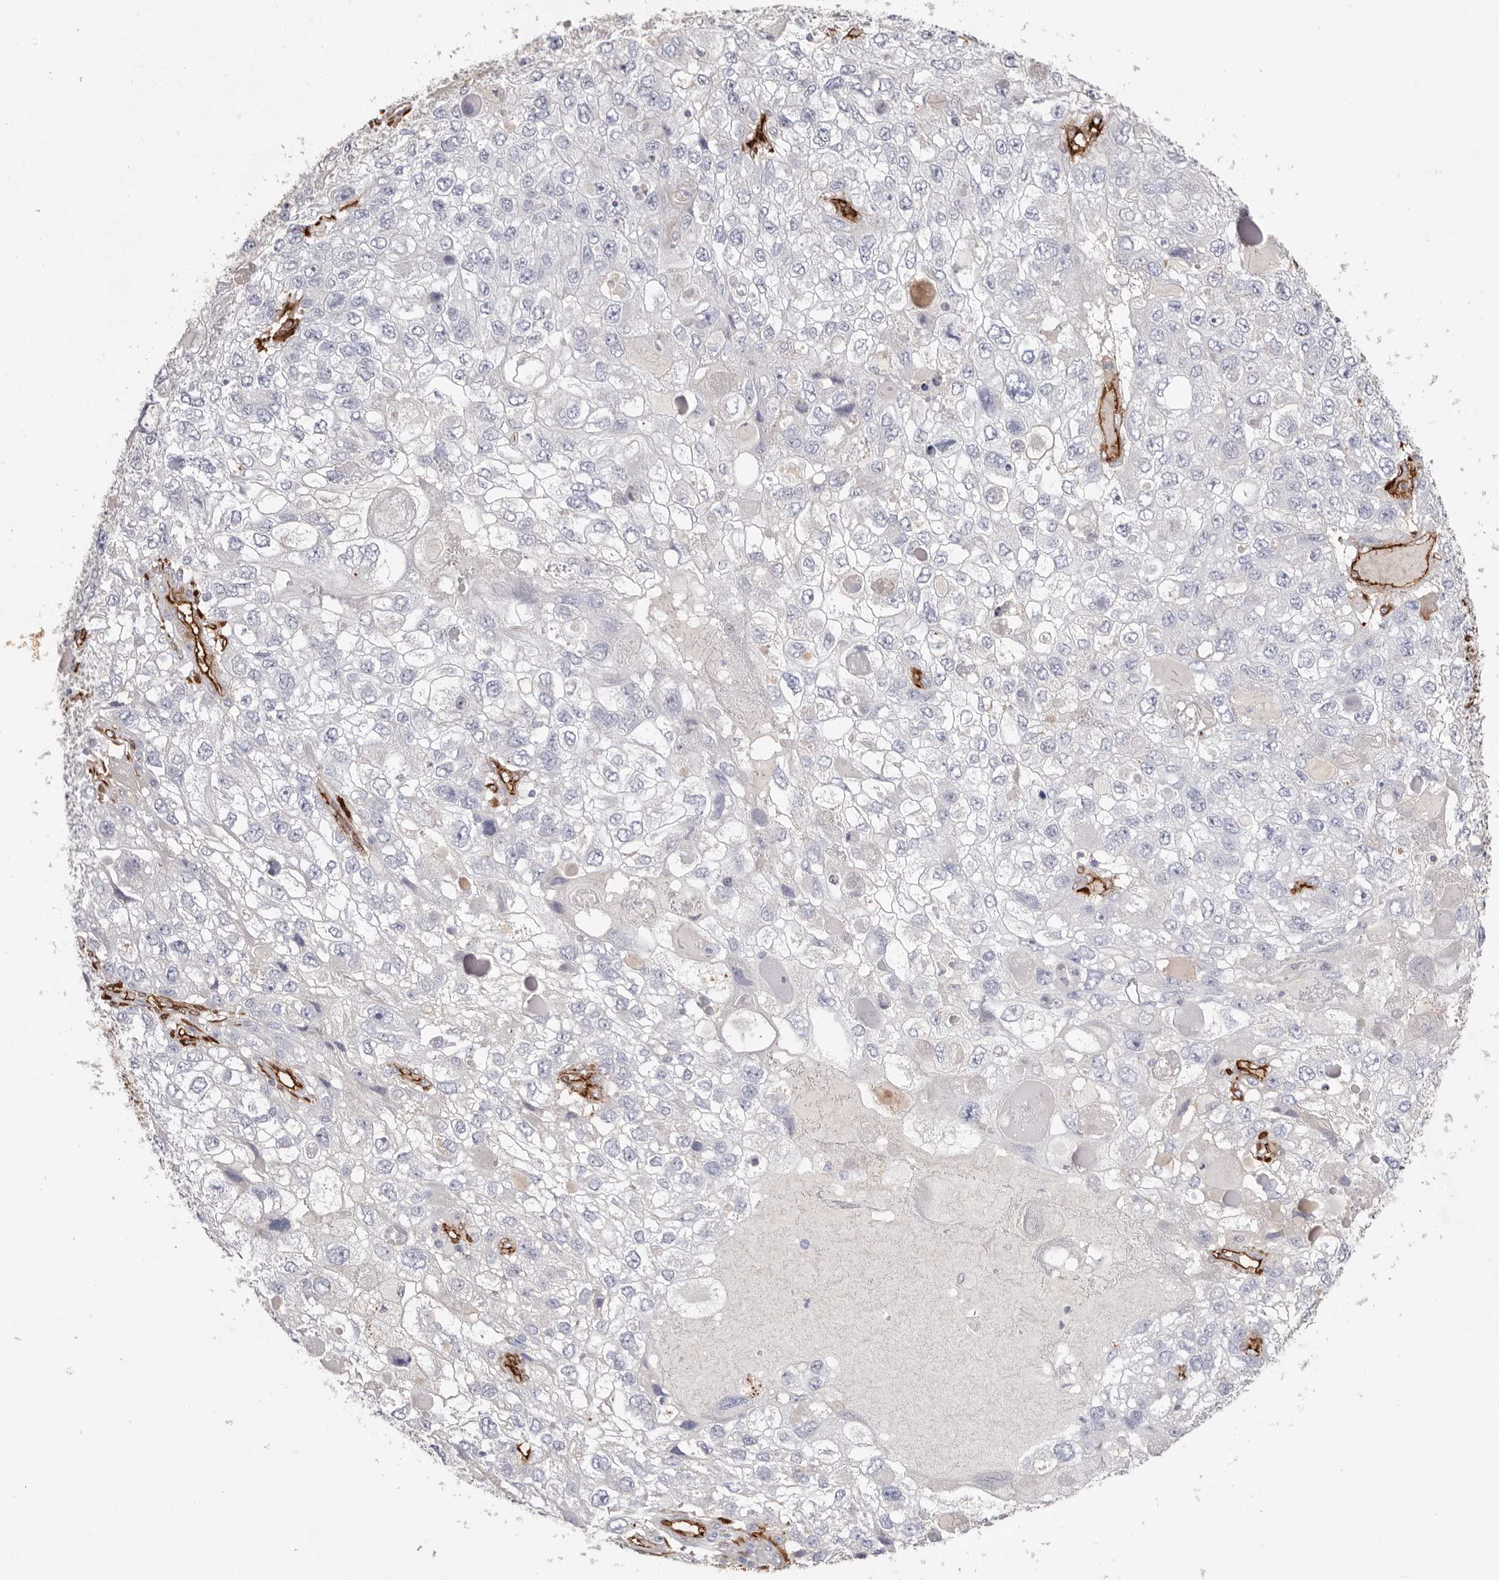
{"staining": {"intensity": "negative", "quantity": "none", "location": "none"}, "tissue": "endometrial cancer", "cell_type": "Tumor cells", "image_type": "cancer", "snomed": [{"axis": "morphology", "description": "Adenocarcinoma, NOS"}, {"axis": "topography", "description": "Endometrium"}], "caption": "High power microscopy photomicrograph of an immunohistochemistry histopathology image of endometrial cancer, revealing no significant expression in tumor cells.", "gene": "LRRC66", "patient": {"sex": "female", "age": 49}}